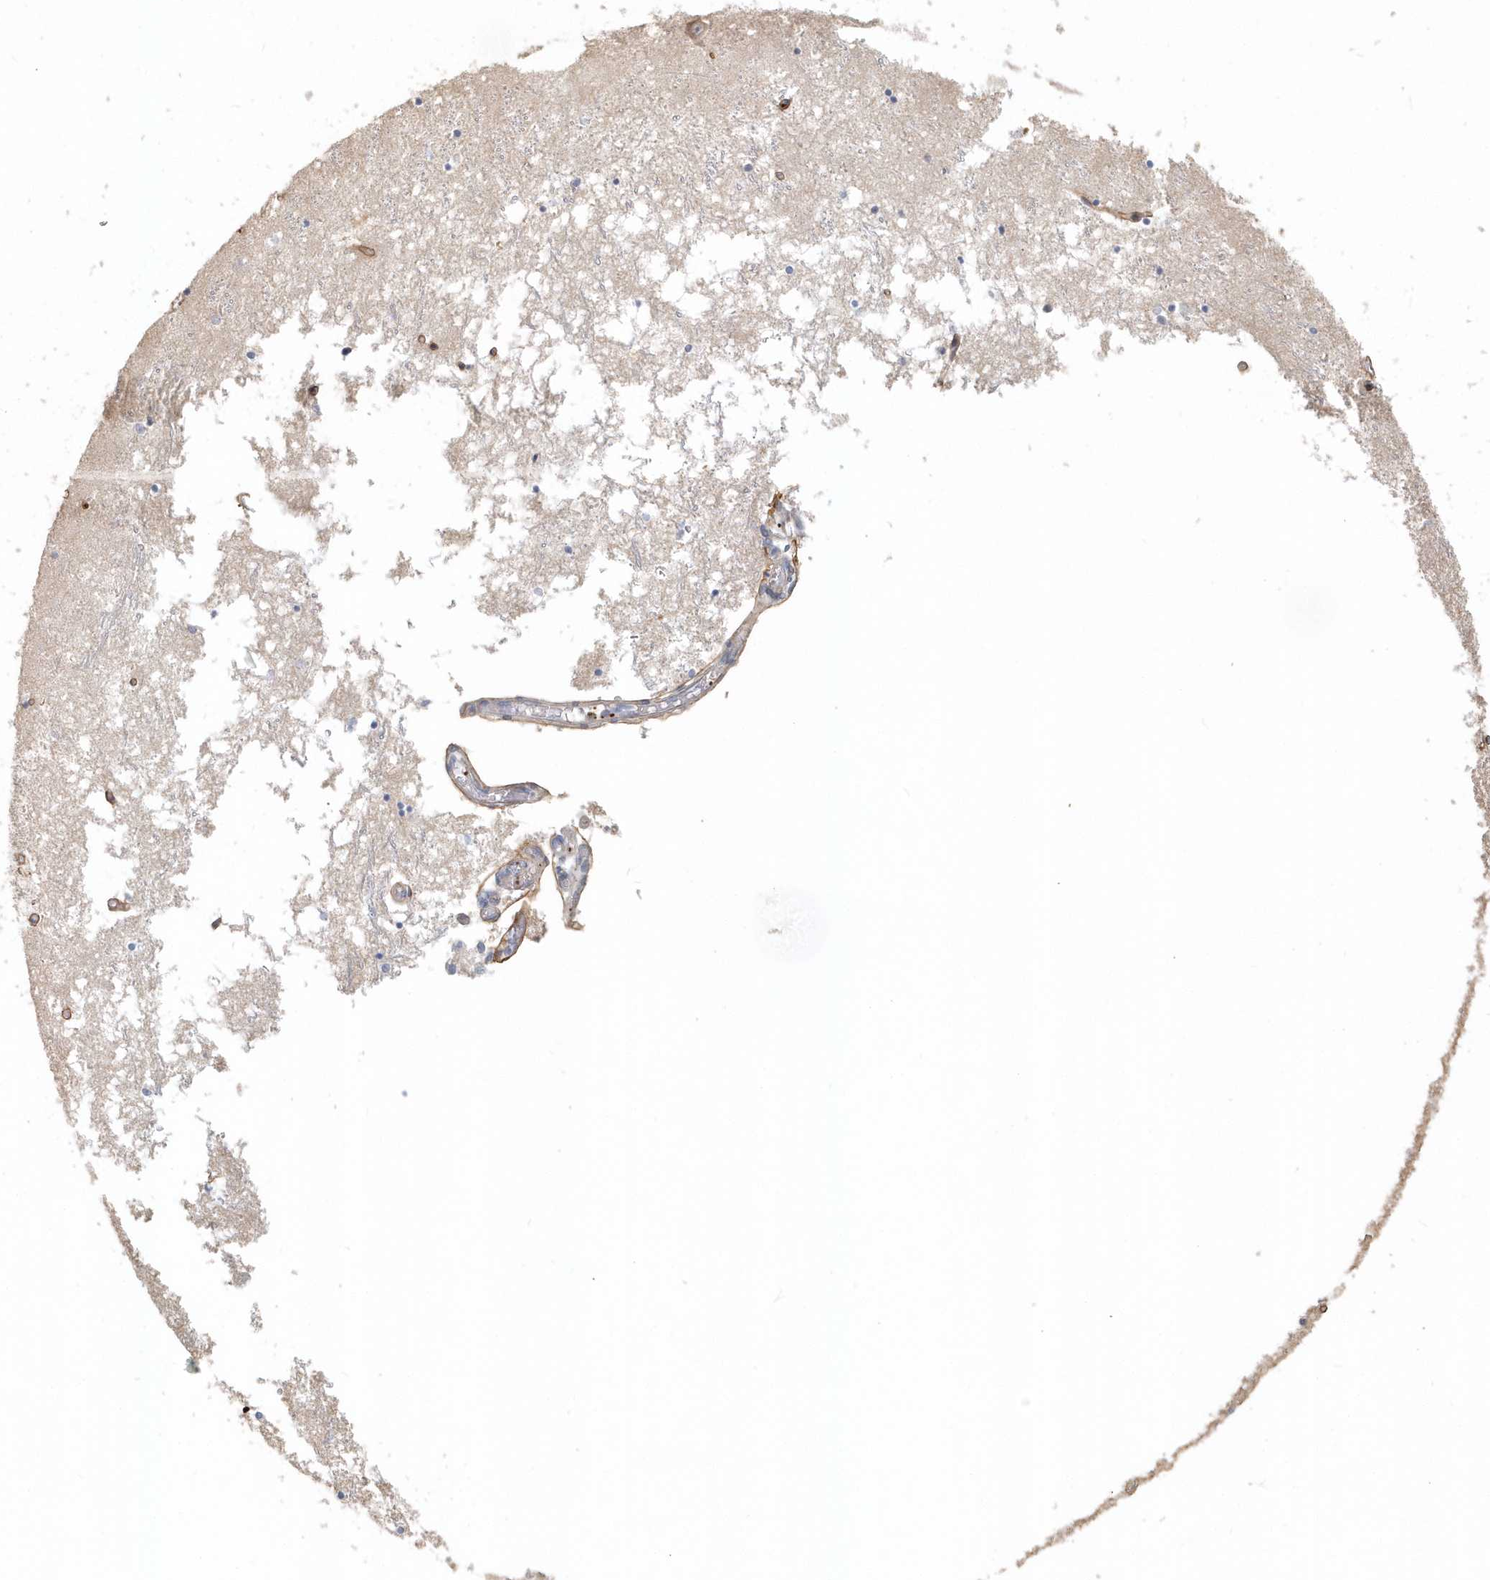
{"staining": {"intensity": "negative", "quantity": "none", "location": "none"}, "tissue": "hippocampus", "cell_type": "Glial cells", "image_type": "normal", "snomed": [{"axis": "morphology", "description": "Normal tissue, NOS"}, {"axis": "topography", "description": "Hippocampus"}], "caption": "Immunohistochemistry histopathology image of benign hippocampus: hippocampus stained with DAB shows no significant protein positivity in glial cells. Nuclei are stained in blue.", "gene": "MMRN1", "patient": {"sex": "male", "age": 70}}